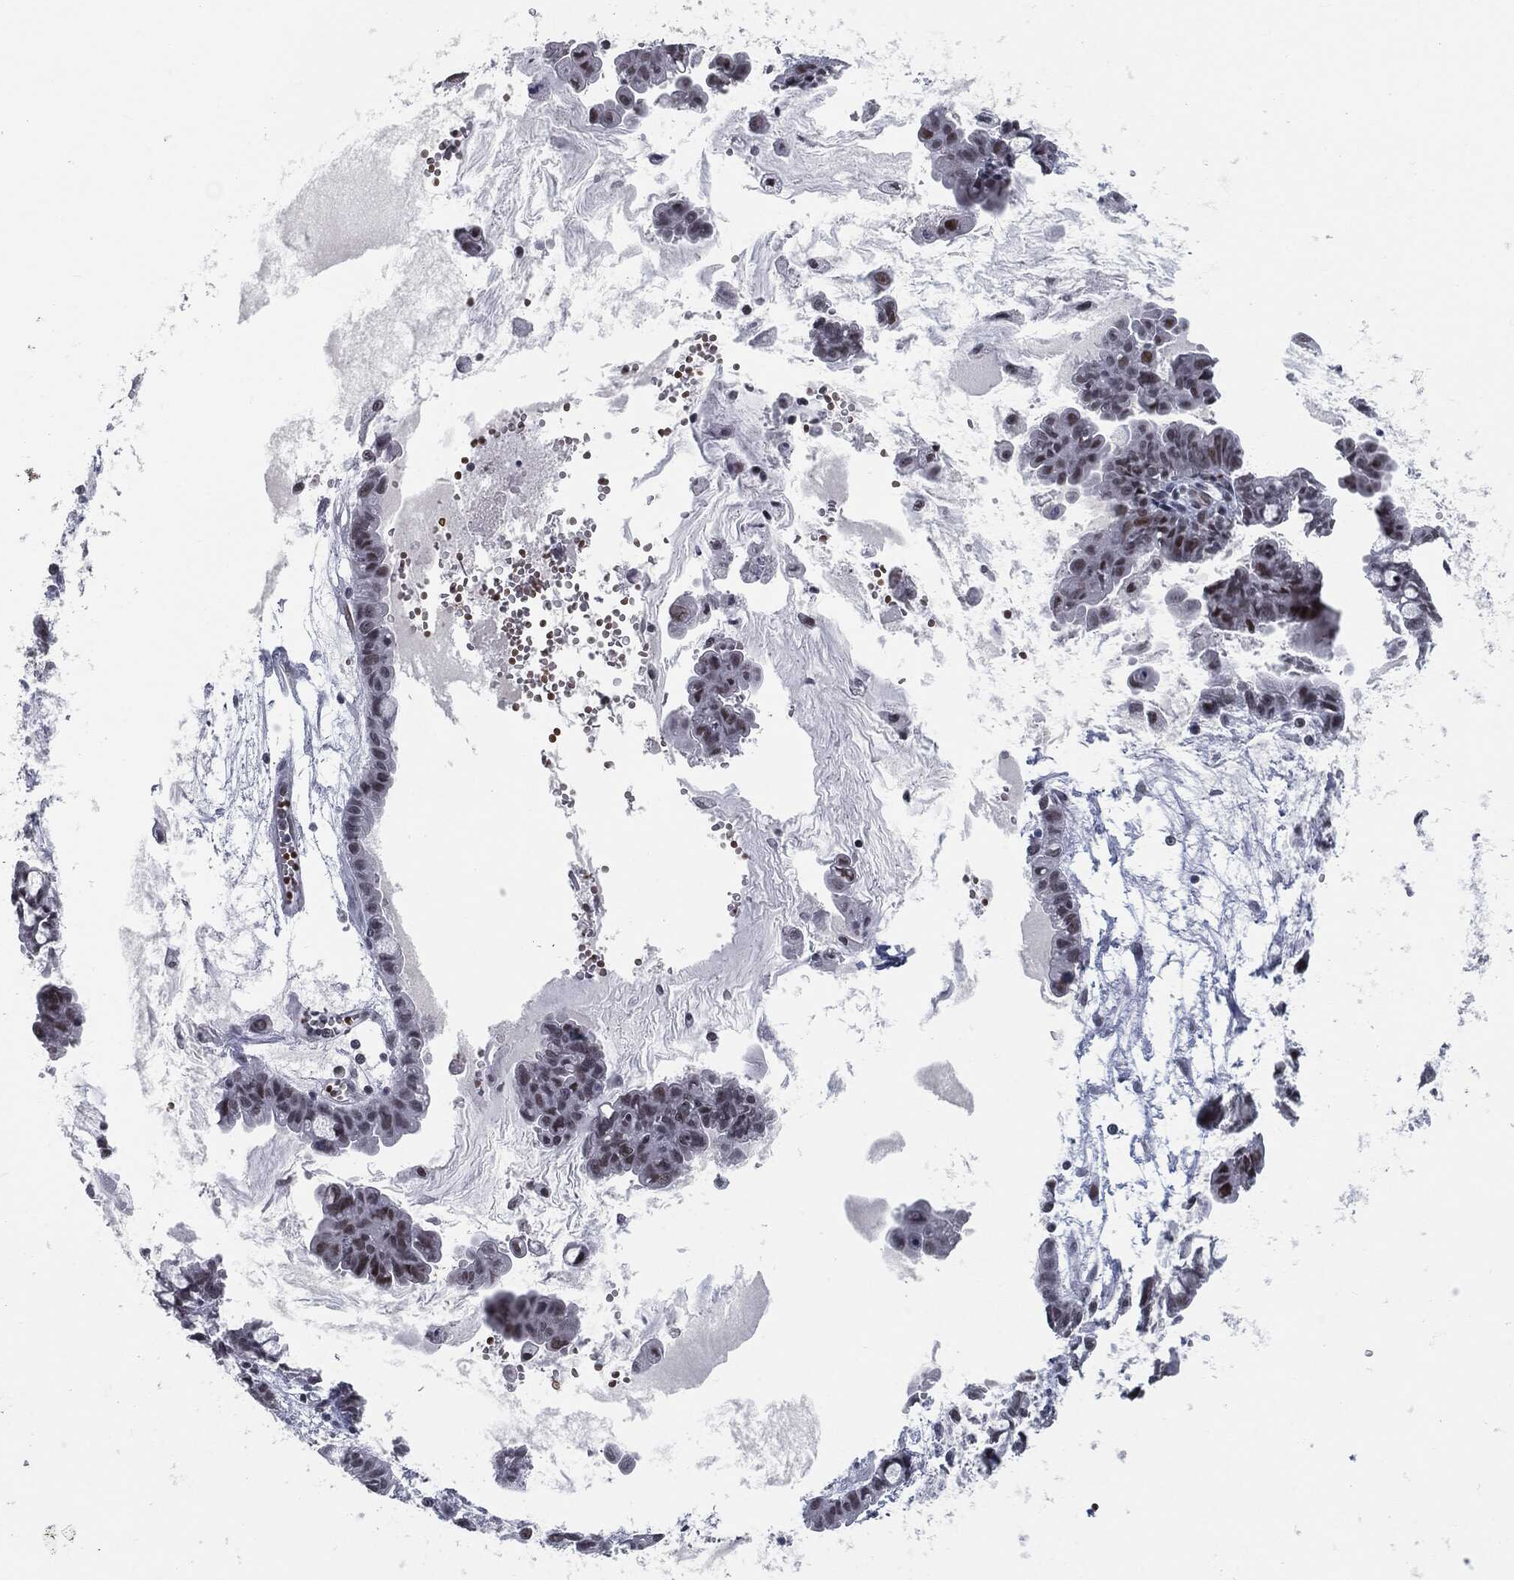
{"staining": {"intensity": "strong", "quantity": "<25%", "location": "nuclear"}, "tissue": "ovarian cancer", "cell_type": "Tumor cells", "image_type": "cancer", "snomed": [{"axis": "morphology", "description": "Cystadenocarcinoma, mucinous, NOS"}, {"axis": "topography", "description": "Ovary"}], "caption": "Protein expression analysis of ovarian cancer (mucinous cystadenocarcinoma) demonstrates strong nuclear staining in about <25% of tumor cells. The staining was performed using DAB (3,3'-diaminobenzidine) to visualize the protein expression in brown, while the nuclei were stained in blue with hematoxylin (Magnification: 20x).", "gene": "ANXA1", "patient": {"sex": "female", "age": 63}}